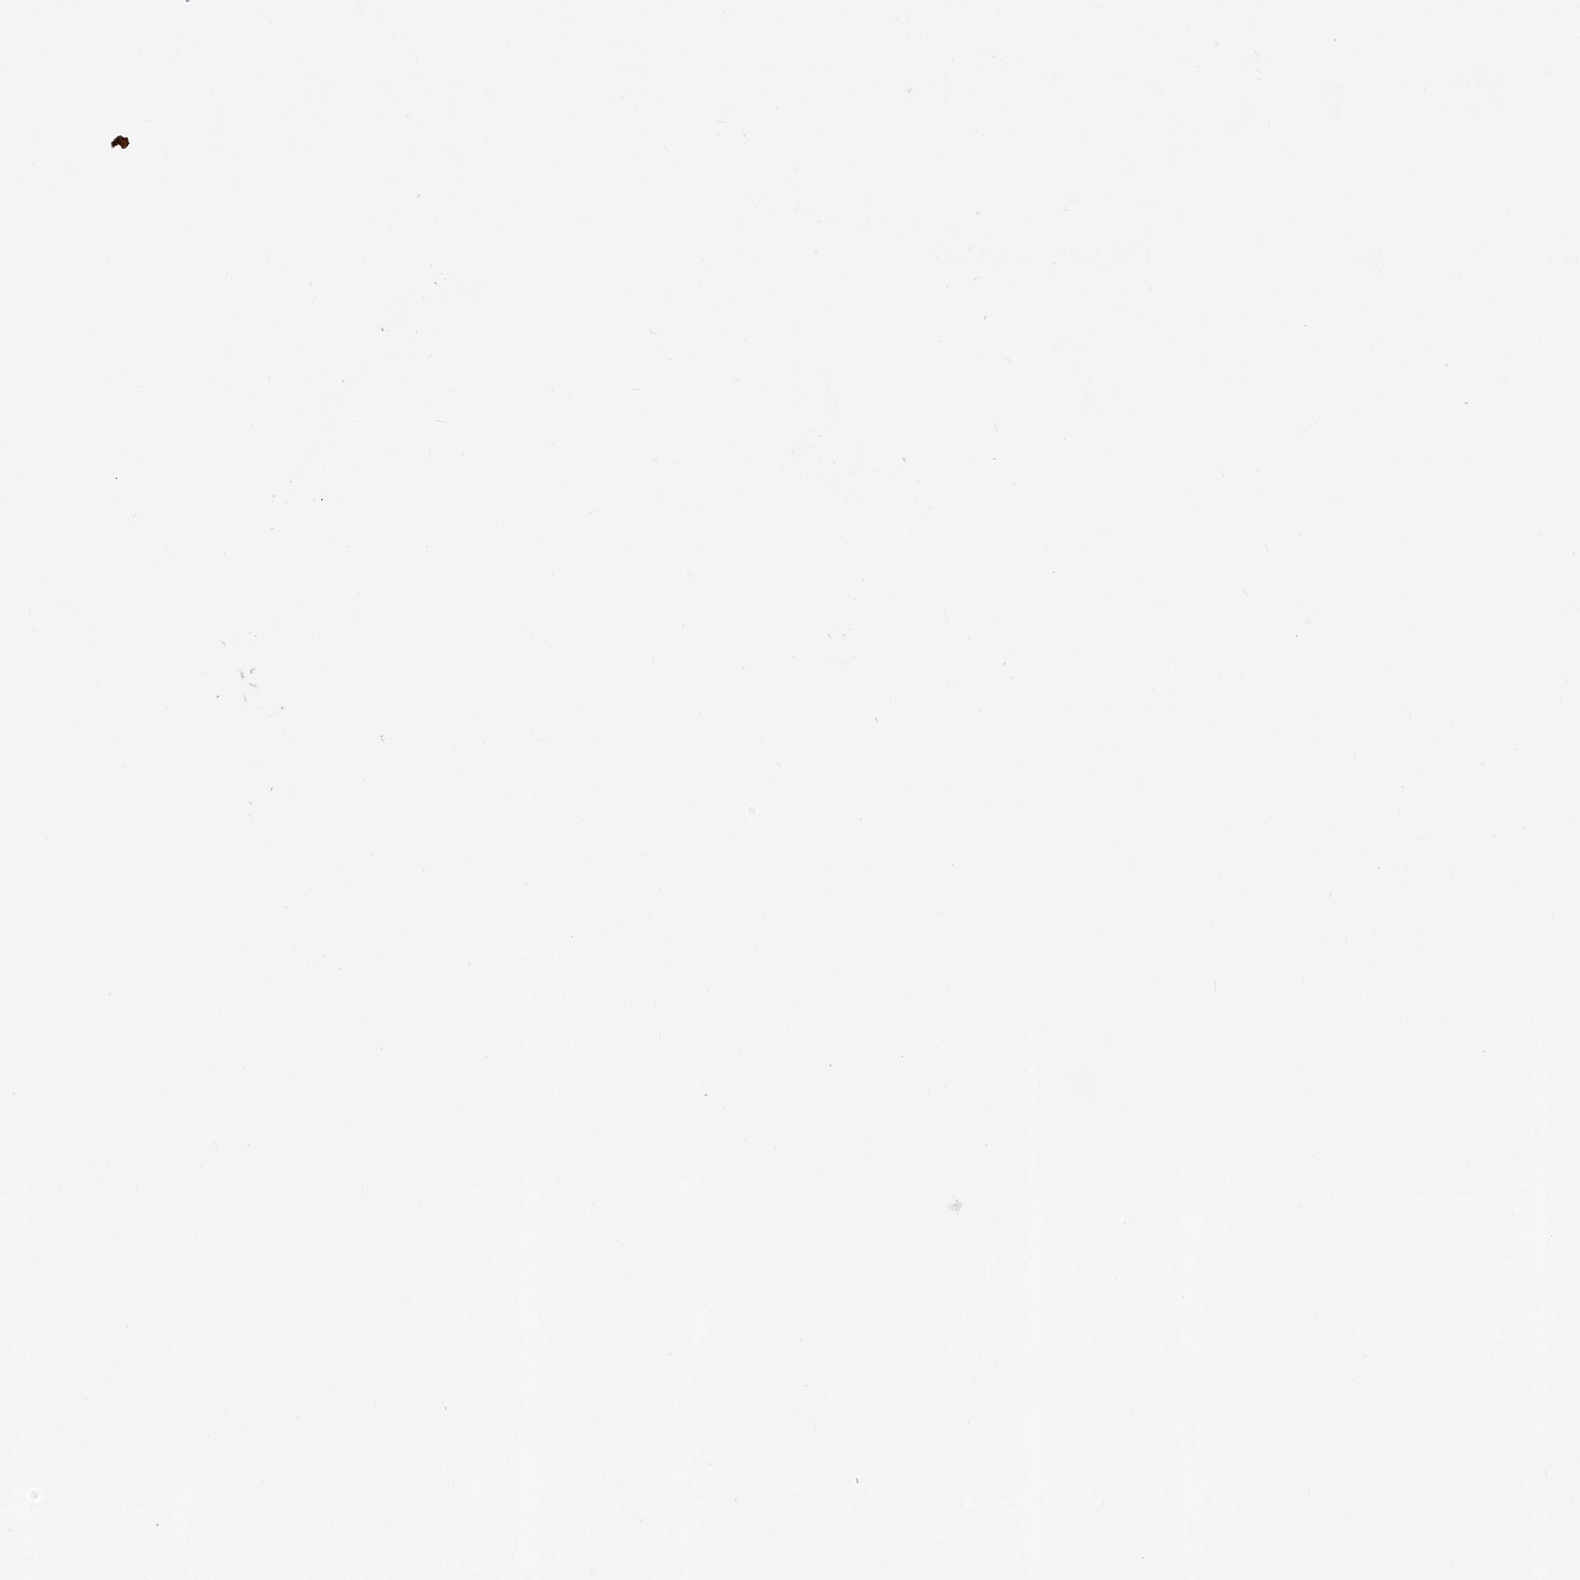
{"staining": {"intensity": "moderate", "quantity": ">75%", "location": "cytoplasmic/membranous"}, "tissue": "lung cancer", "cell_type": "Tumor cells", "image_type": "cancer", "snomed": [{"axis": "morphology", "description": "Squamous cell carcinoma, NOS"}, {"axis": "topography", "description": "Lung"}], "caption": "Human squamous cell carcinoma (lung) stained with a brown dye displays moderate cytoplasmic/membranous positive positivity in about >75% of tumor cells.", "gene": "SUCLG1", "patient": {"sex": "male", "age": 74}}